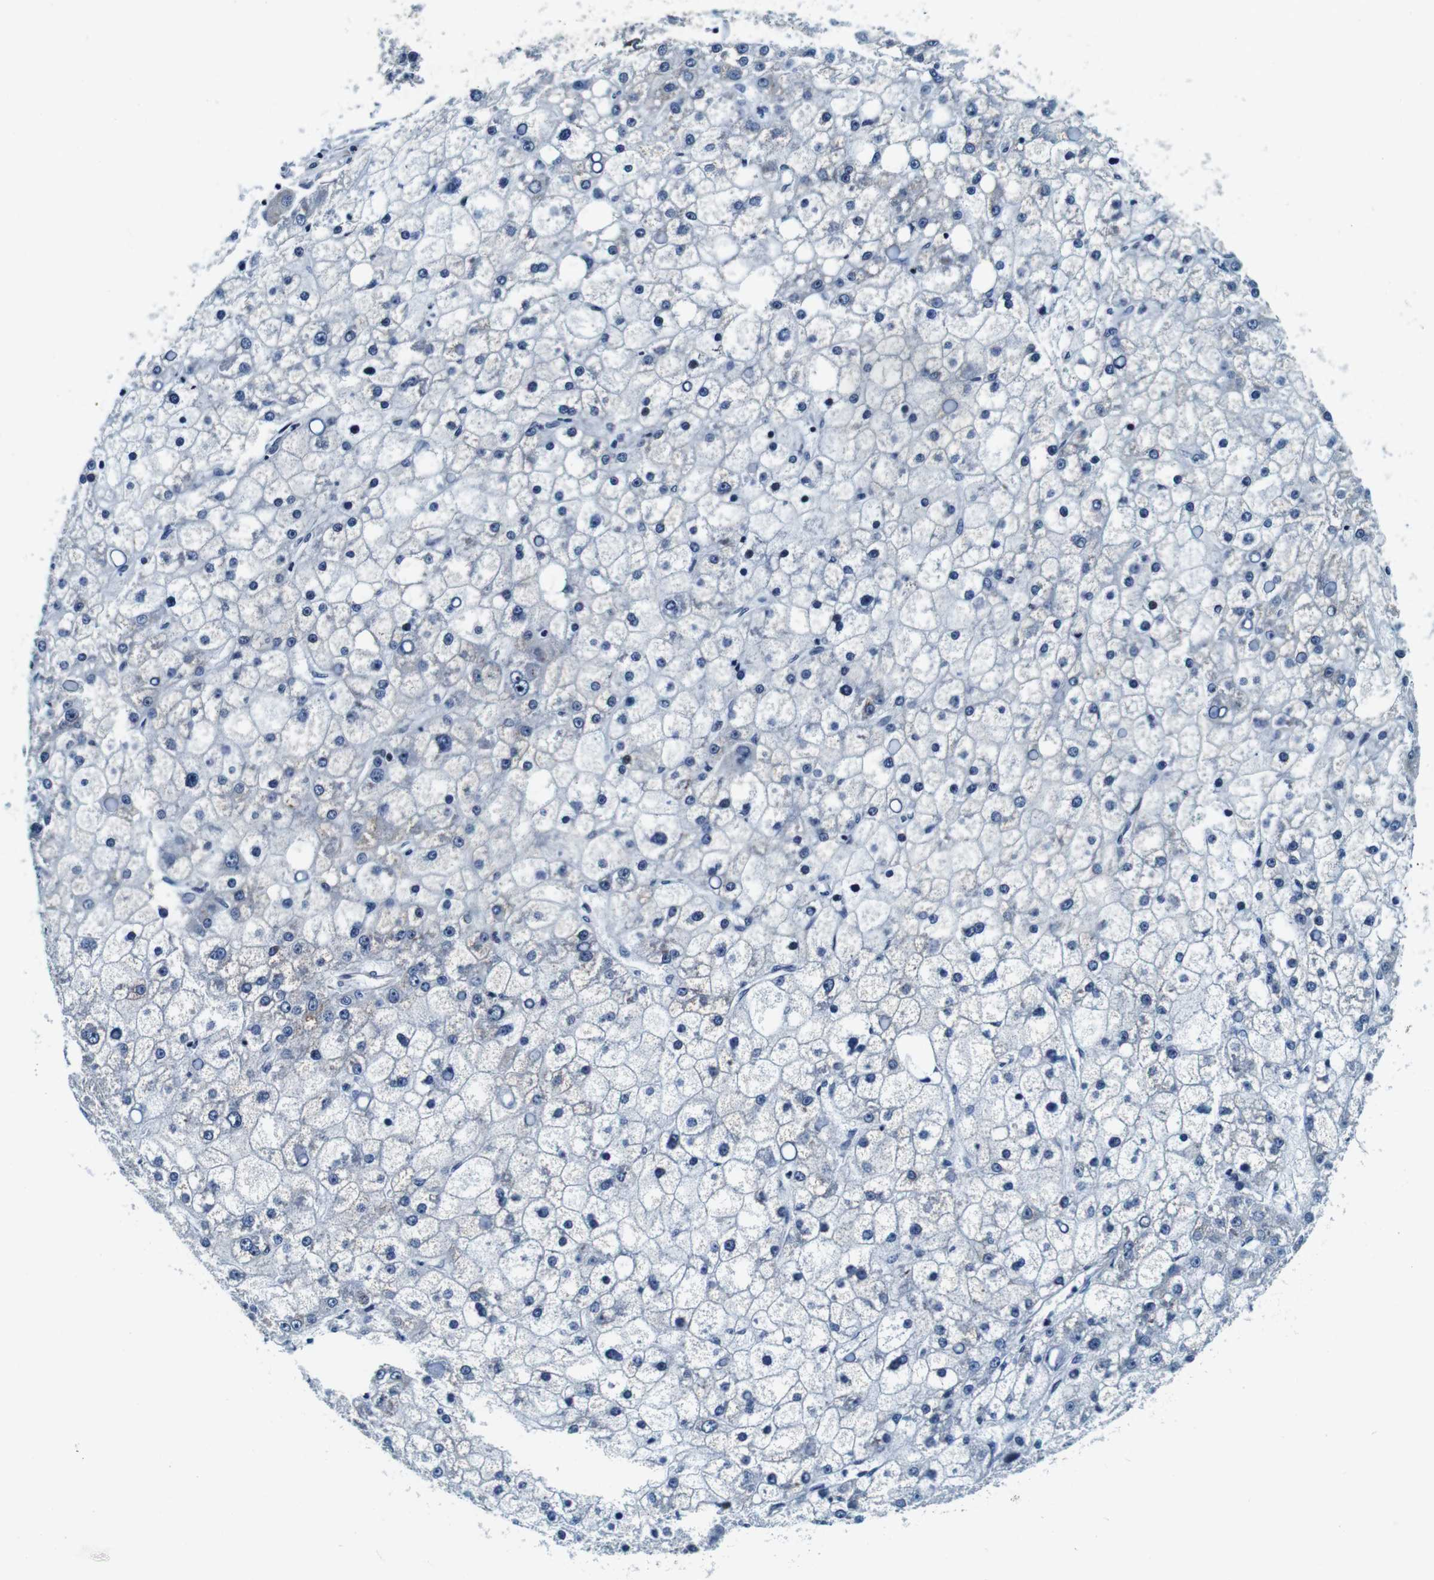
{"staining": {"intensity": "negative", "quantity": "none", "location": "none"}, "tissue": "liver cancer", "cell_type": "Tumor cells", "image_type": "cancer", "snomed": [{"axis": "morphology", "description": "Carcinoma, Hepatocellular, NOS"}, {"axis": "topography", "description": "Liver"}], "caption": "An IHC image of liver cancer is shown. There is no staining in tumor cells of liver cancer.", "gene": "FAR2", "patient": {"sex": "male", "age": 67}}